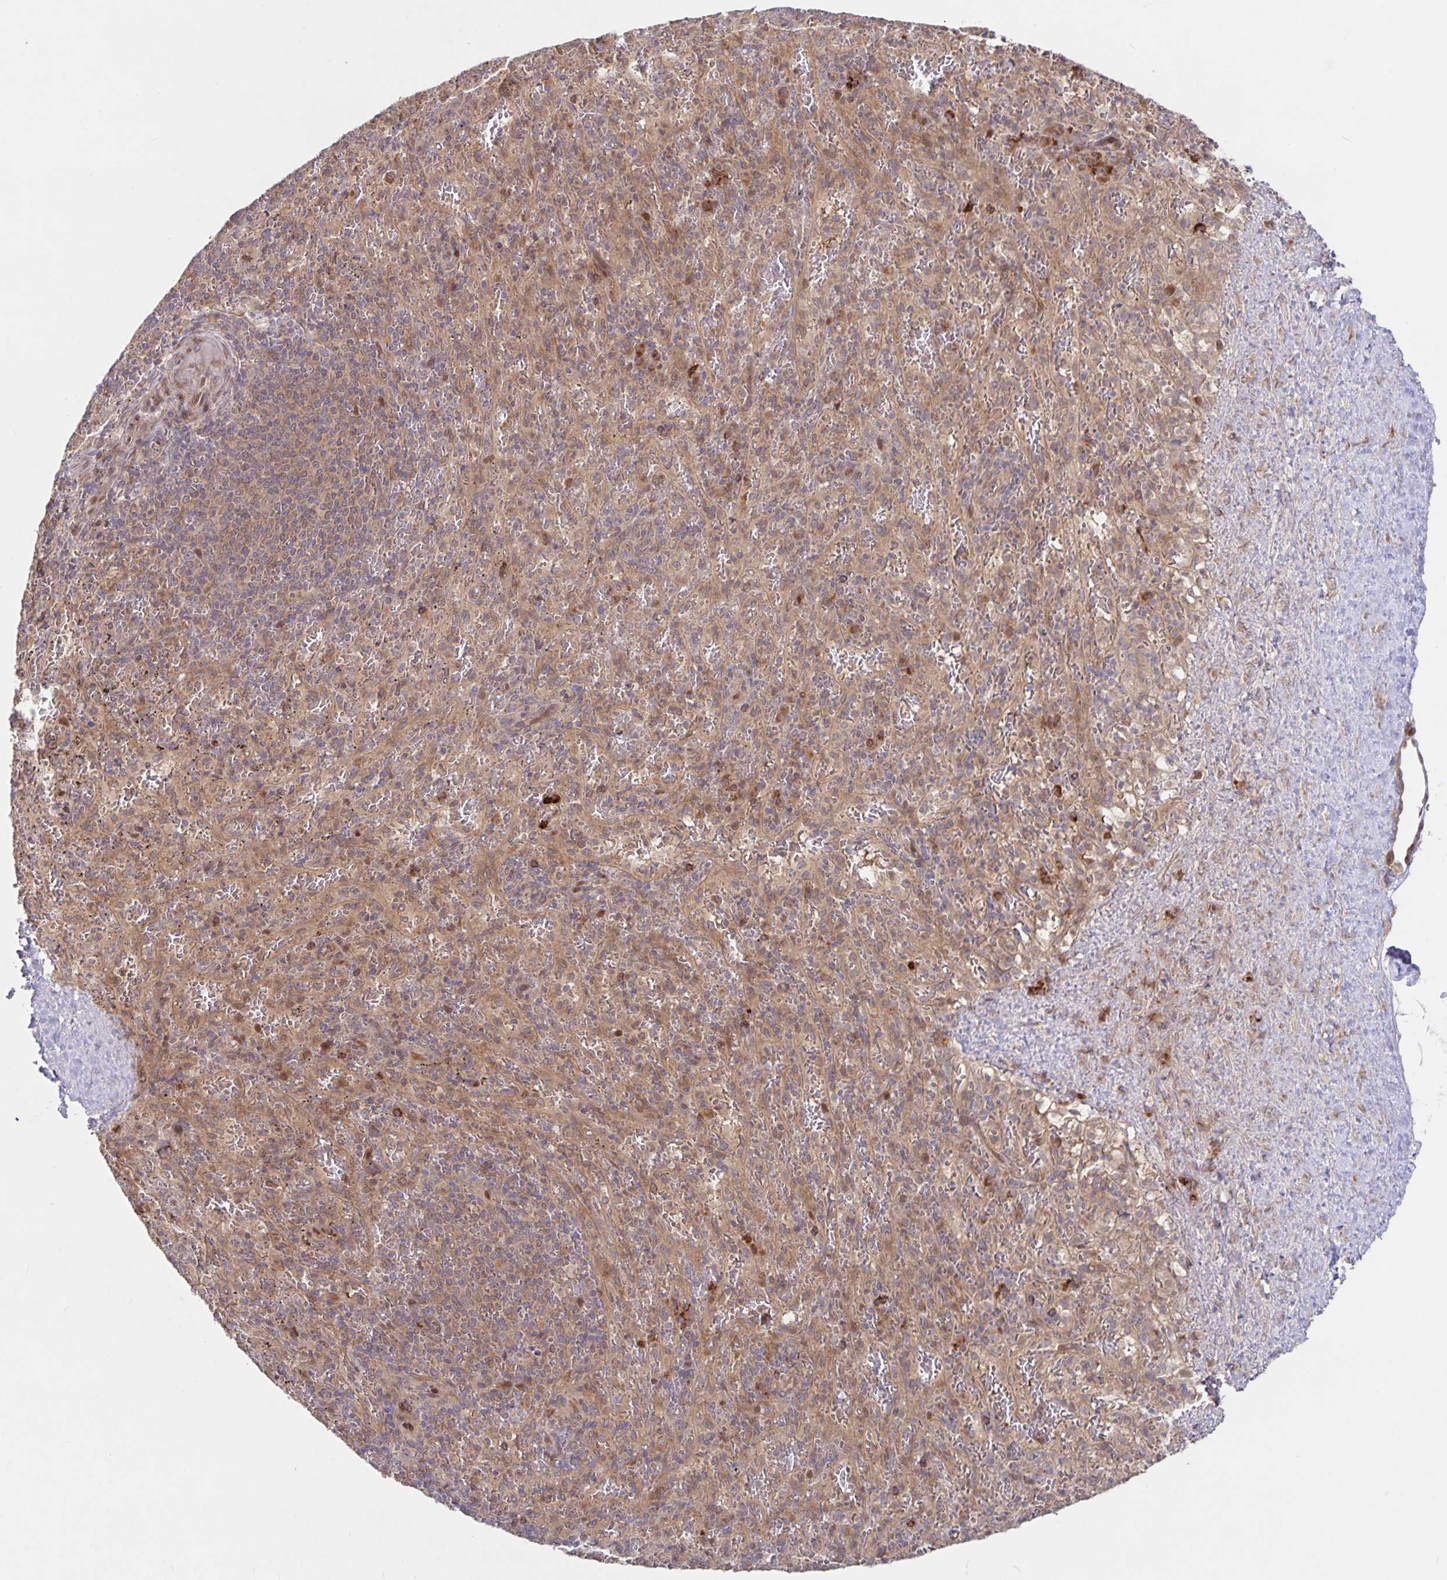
{"staining": {"intensity": "weak", "quantity": "25%-75%", "location": "cytoplasmic/membranous"}, "tissue": "spleen", "cell_type": "Cells in red pulp", "image_type": "normal", "snomed": [{"axis": "morphology", "description": "Normal tissue, NOS"}, {"axis": "topography", "description": "Spleen"}], "caption": "An image showing weak cytoplasmic/membranous expression in about 25%-75% of cells in red pulp in benign spleen, as visualized by brown immunohistochemical staining.", "gene": "AACS", "patient": {"sex": "male", "age": 57}}